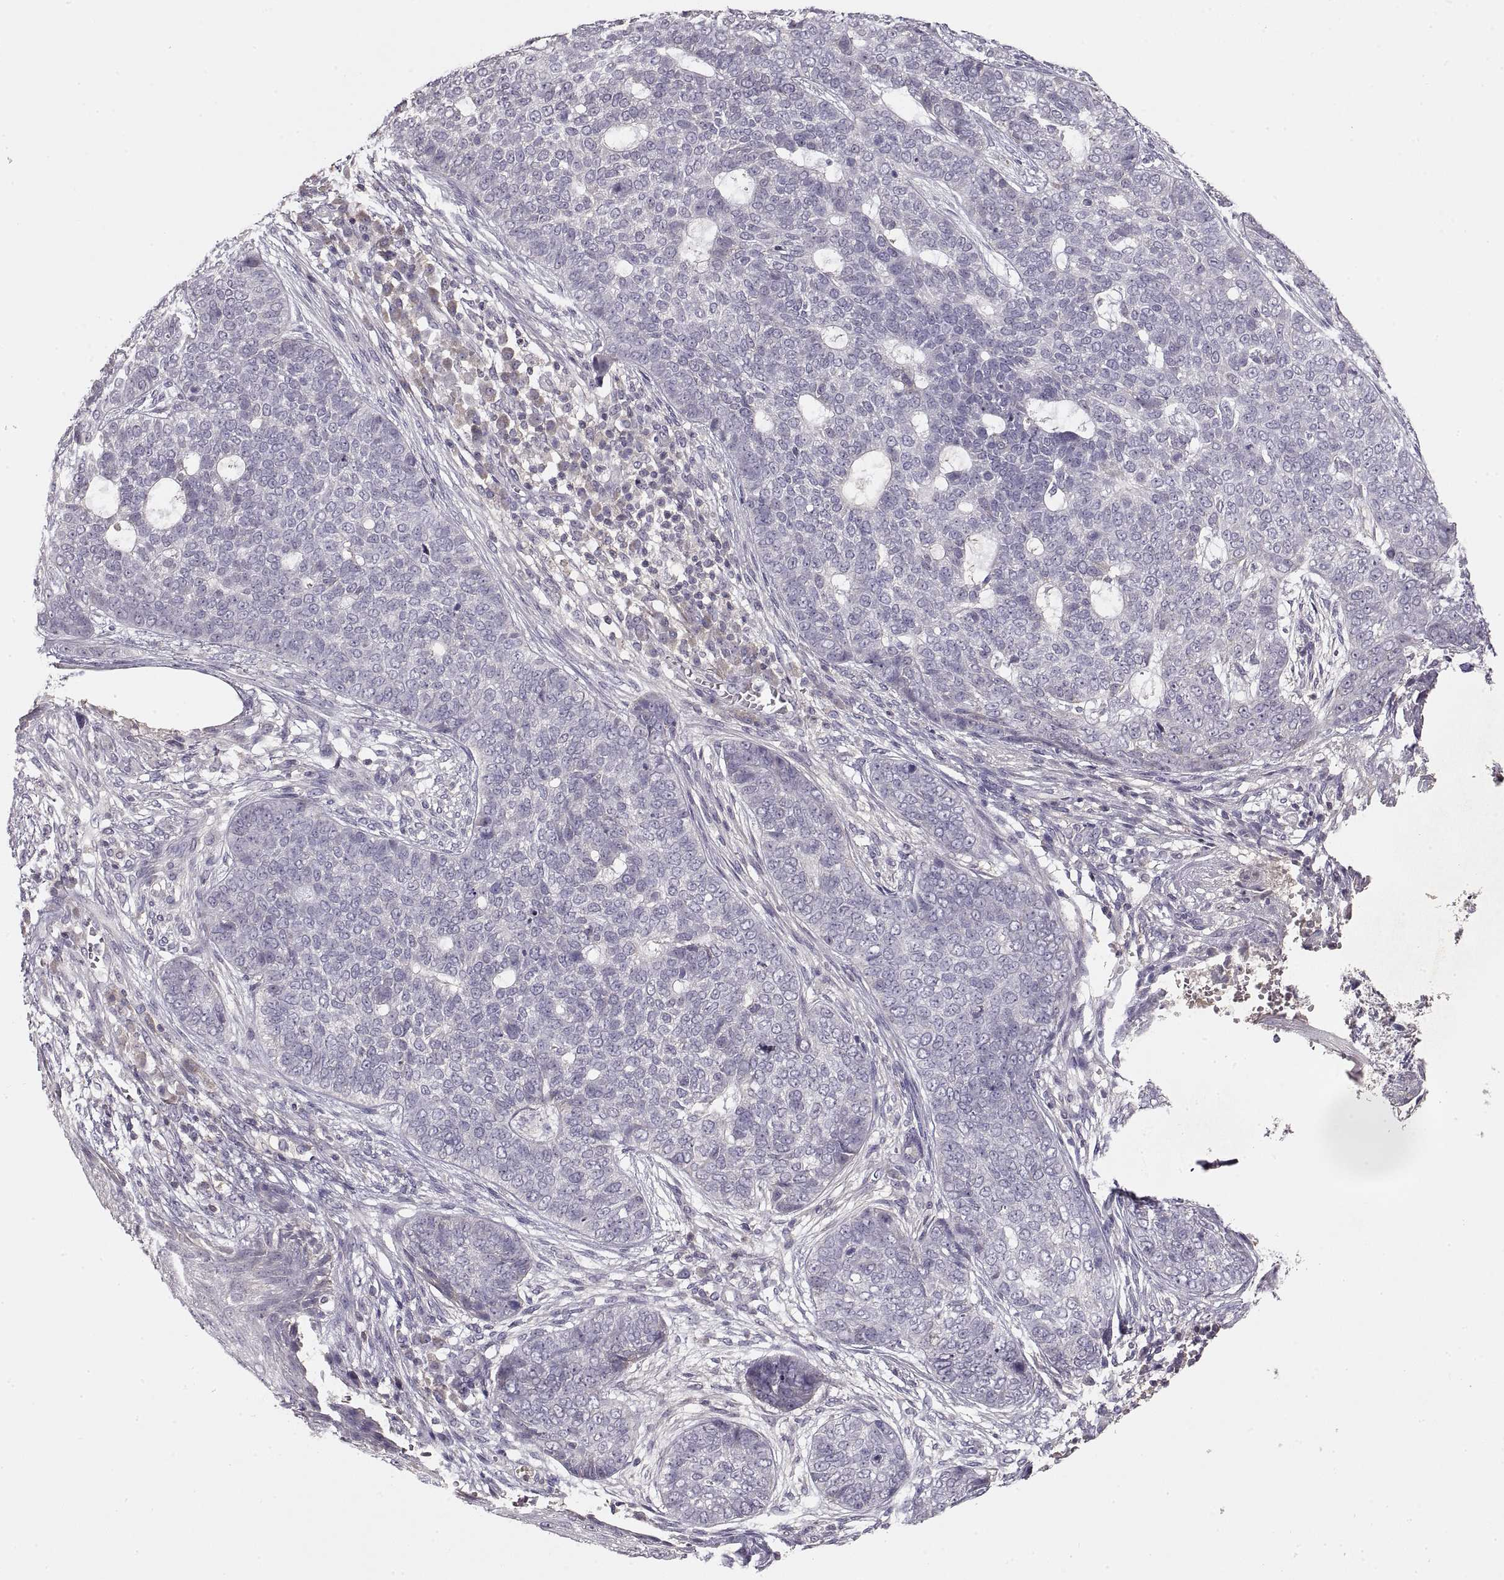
{"staining": {"intensity": "negative", "quantity": "none", "location": "none"}, "tissue": "skin cancer", "cell_type": "Tumor cells", "image_type": "cancer", "snomed": [{"axis": "morphology", "description": "Basal cell carcinoma"}, {"axis": "topography", "description": "Skin"}], "caption": "A high-resolution histopathology image shows immunohistochemistry (IHC) staining of skin cancer, which exhibits no significant expression in tumor cells.", "gene": "ADAM11", "patient": {"sex": "female", "age": 69}}